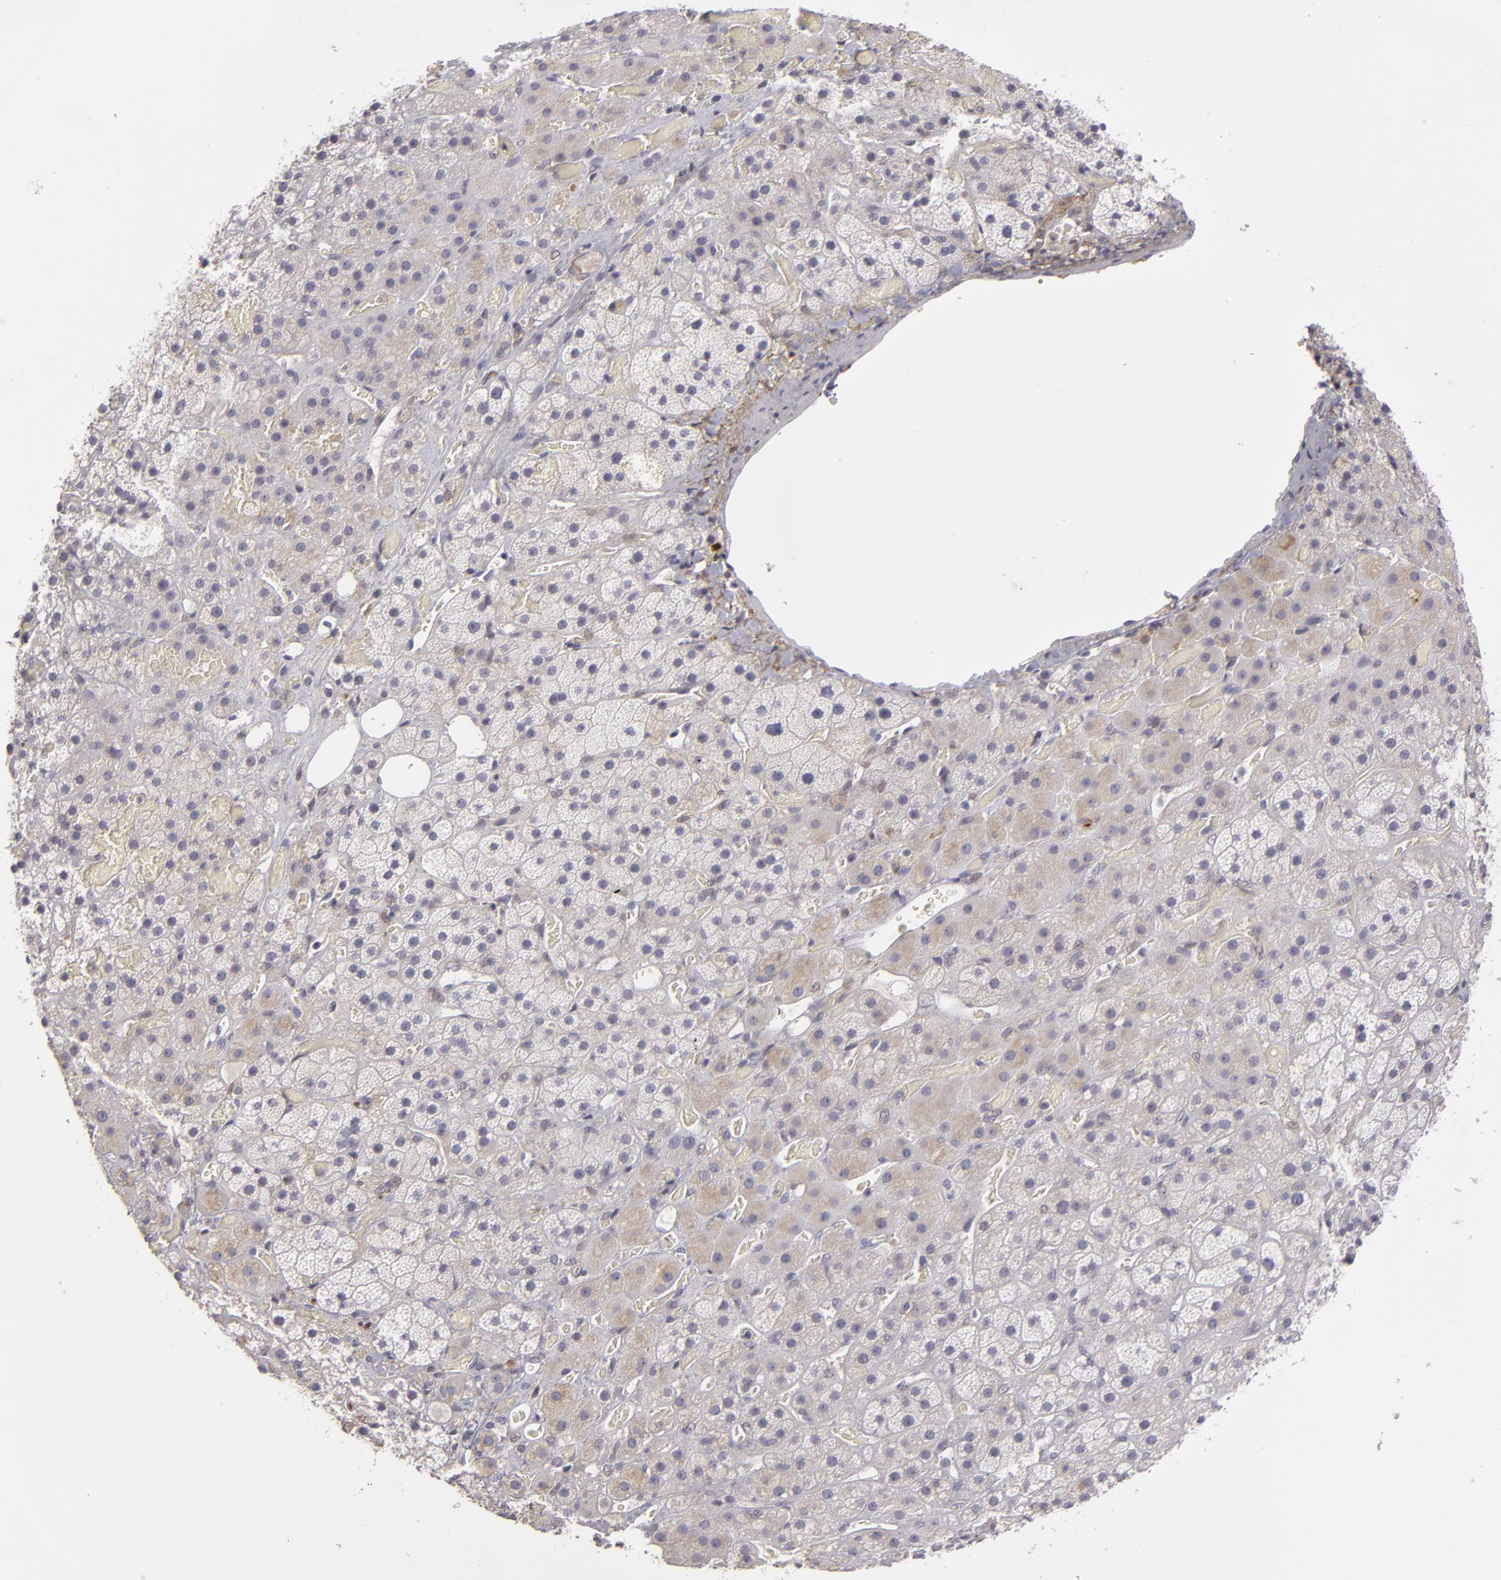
{"staining": {"intensity": "weak", "quantity": "<25%", "location": "cytoplasmic/membranous"}, "tissue": "adrenal gland", "cell_type": "Glandular cells", "image_type": "normal", "snomed": [{"axis": "morphology", "description": "Normal tissue, NOS"}, {"axis": "topography", "description": "Adrenal gland"}], "caption": "High power microscopy image of an IHC image of unremarkable adrenal gland, revealing no significant staining in glandular cells.", "gene": "EFS", "patient": {"sex": "male", "age": 57}}